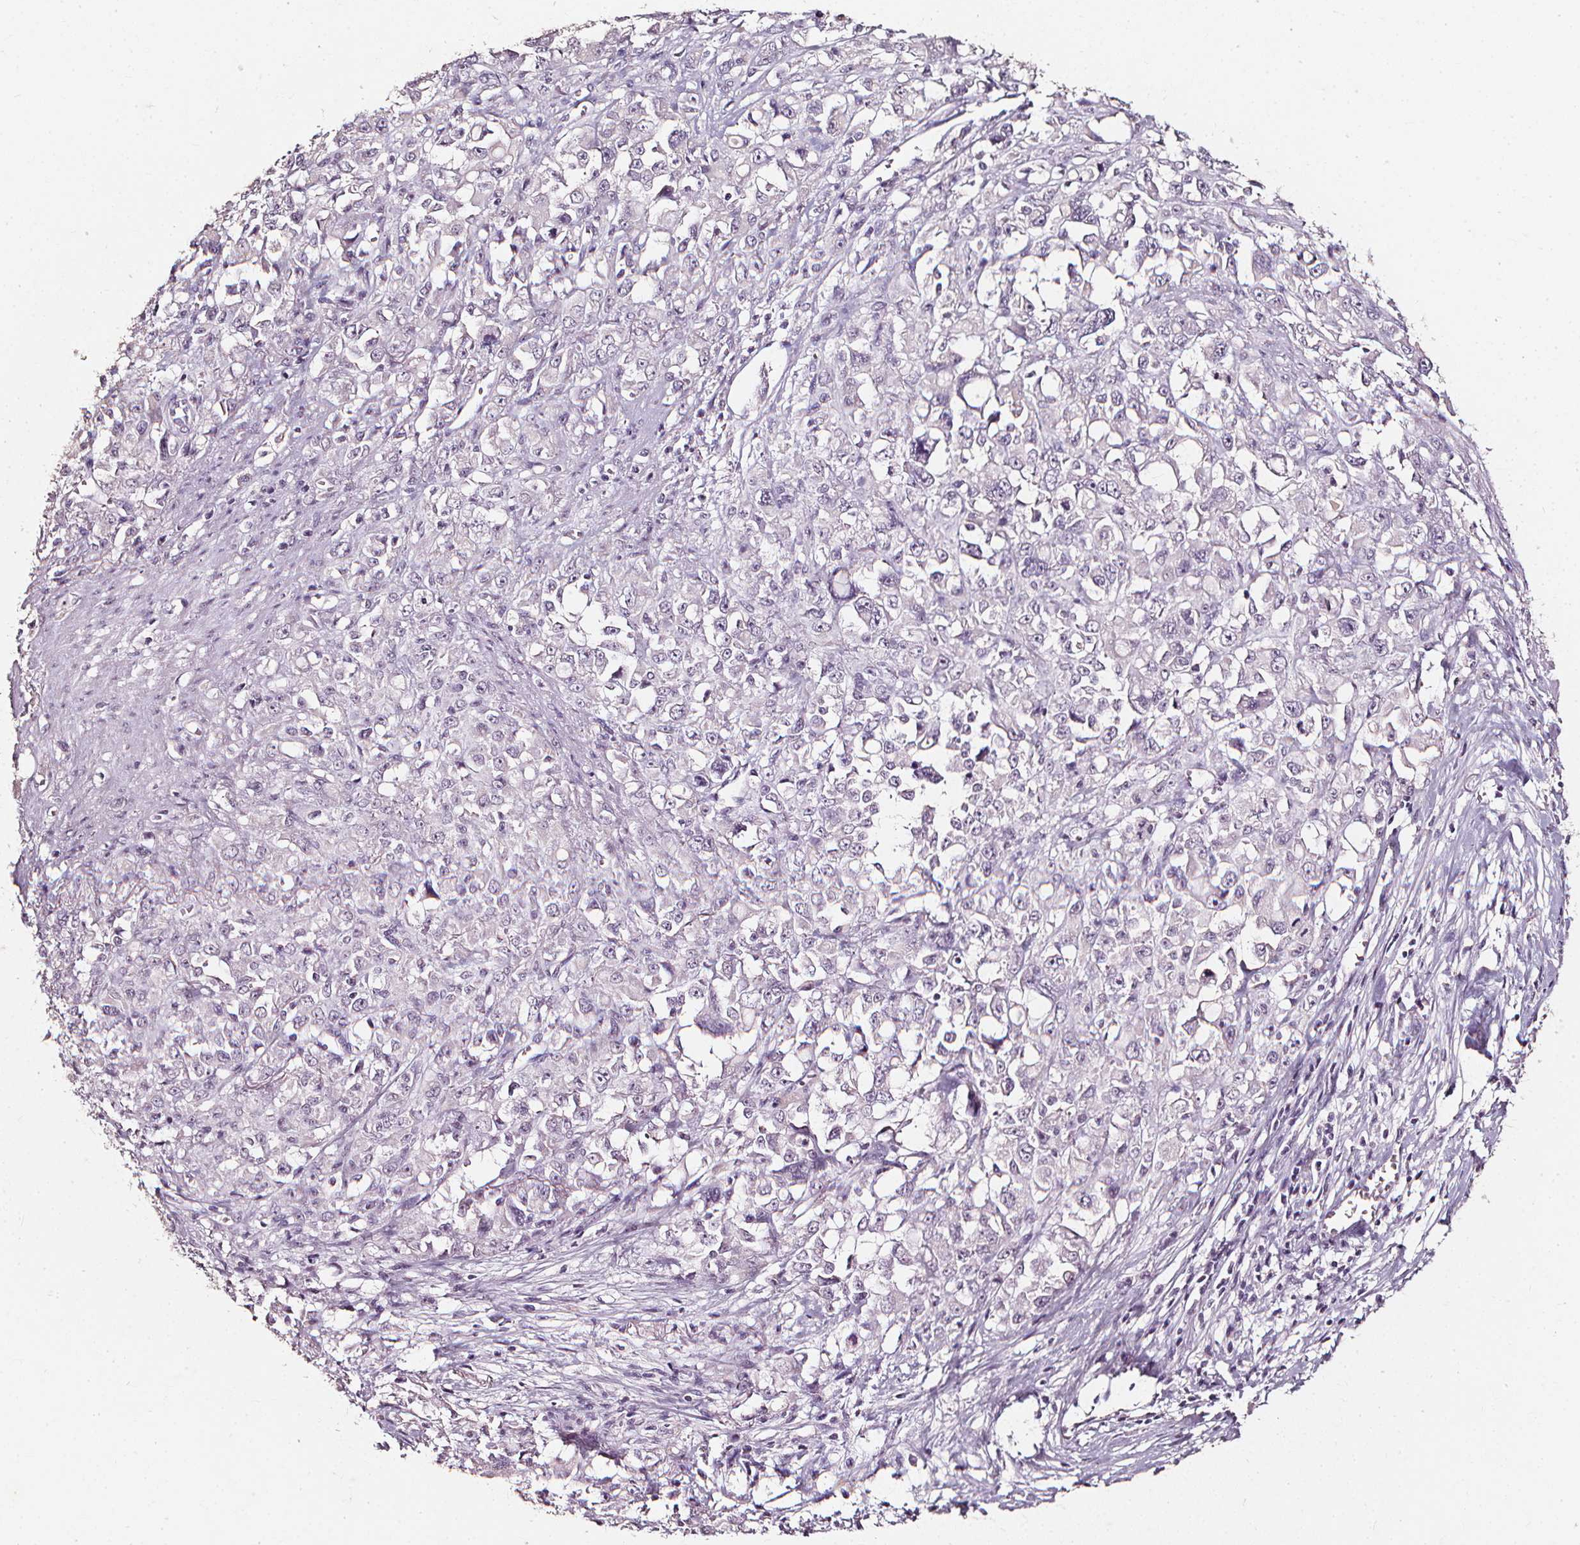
{"staining": {"intensity": "negative", "quantity": "none", "location": "none"}, "tissue": "stomach cancer", "cell_type": "Tumor cells", "image_type": "cancer", "snomed": [{"axis": "morphology", "description": "Adenocarcinoma, NOS"}, {"axis": "topography", "description": "Stomach"}], "caption": "DAB immunohistochemical staining of stomach cancer (adenocarcinoma) demonstrates no significant expression in tumor cells.", "gene": "DEFA5", "patient": {"sex": "female", "age": 76}}